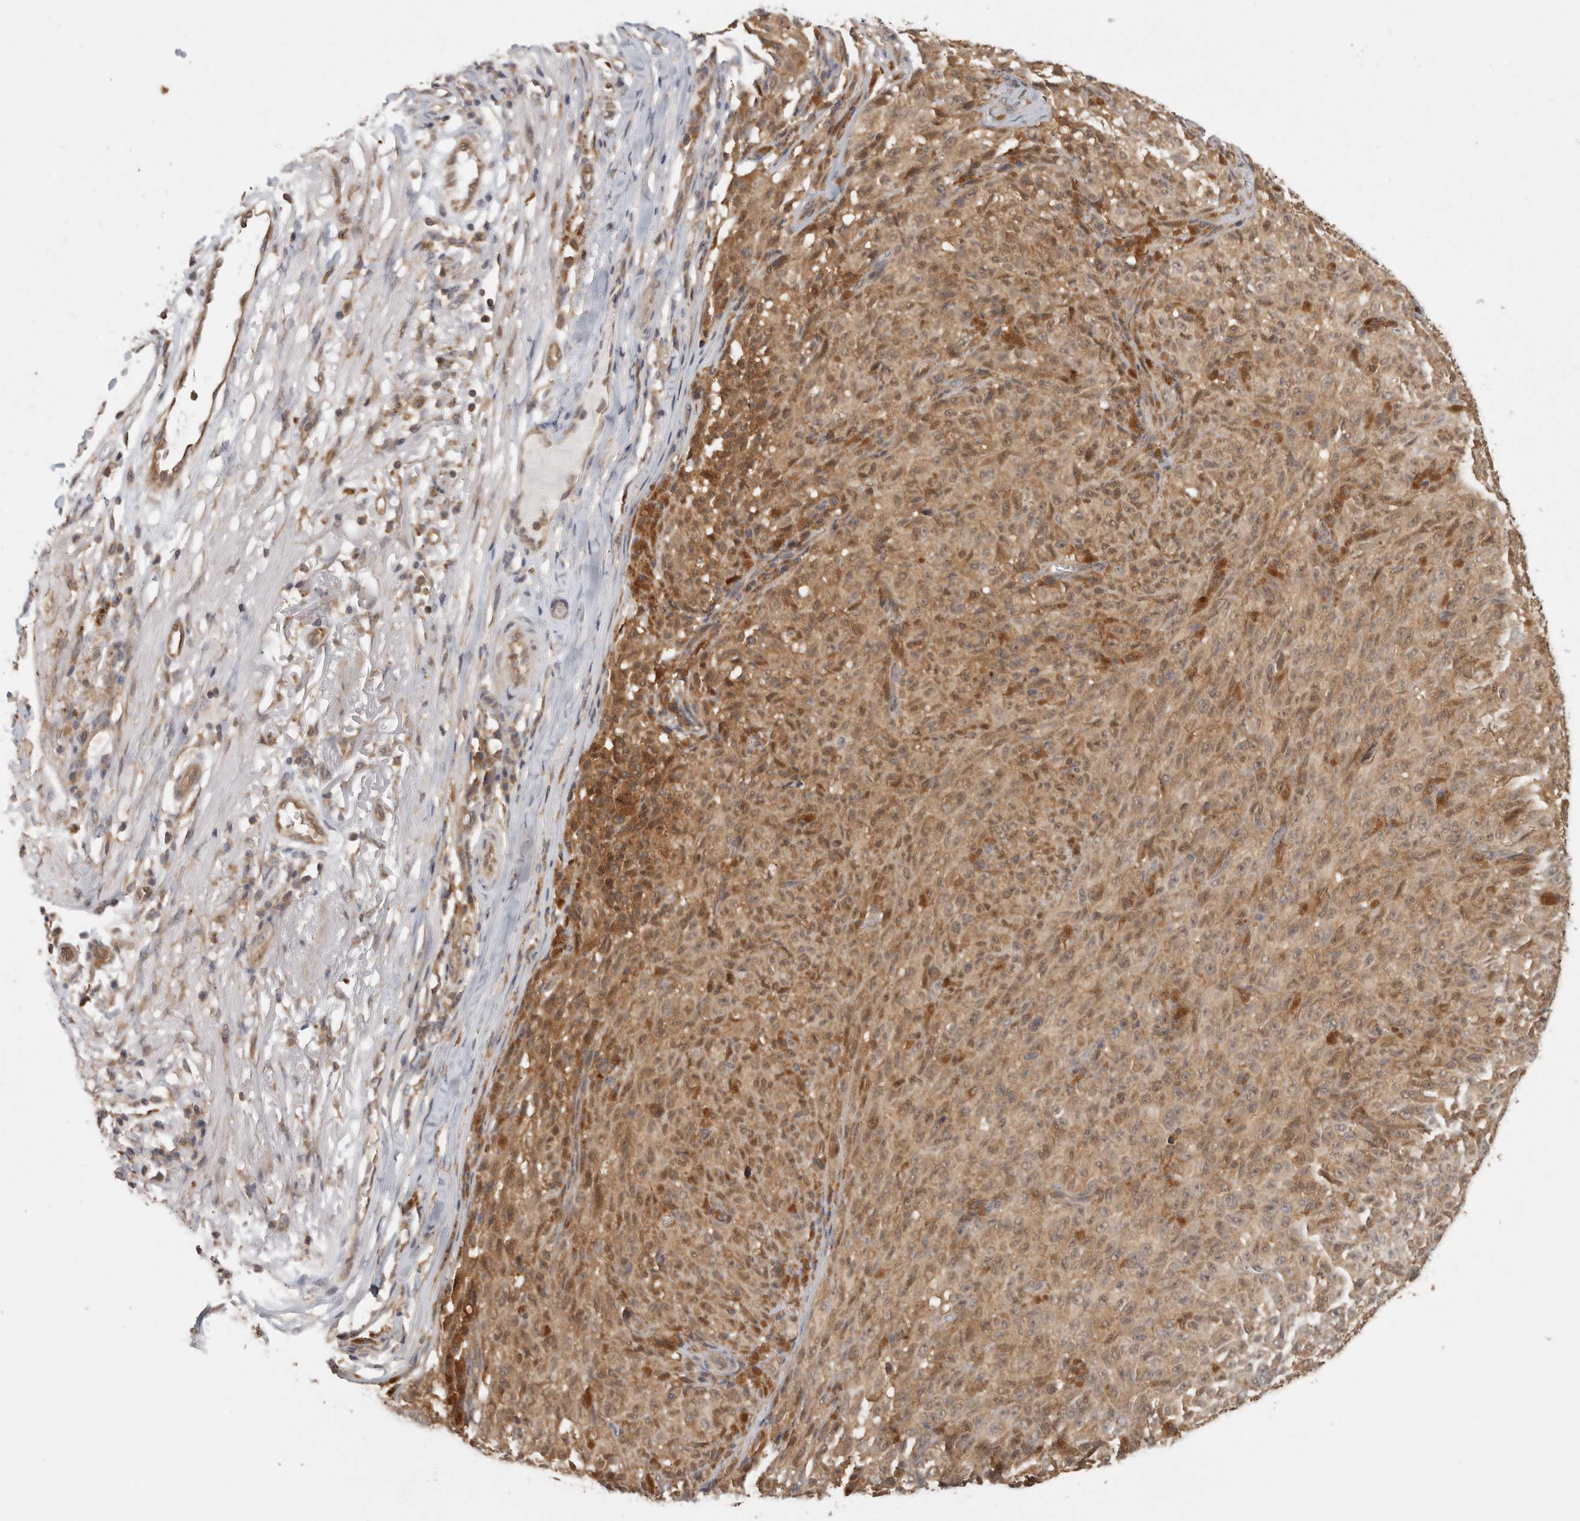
{"staining": {"intensity": "moderate", "quantity": ">75%", "location": "cytoplasmic/membranous,nuclear"}, "tissue": "melanoma", "cell_type": "Tumor cells", "image_type": "cancer", "snomed": [{"axis": "morphology", "description": "Malignant melanoma, NOS"}, {"axis": "topography", "description": "Skin"}], "caption": "This micrograph reveals malignant melanoma stained with IHC to label a protein in brown. The cytoplasmic/membranous and nuclear of tumor cells show moderate positivity for the protein. Nuclei are counter-stained blue.", "gene": "CCT8", "patient": {"sex": "female", "age": 82}}